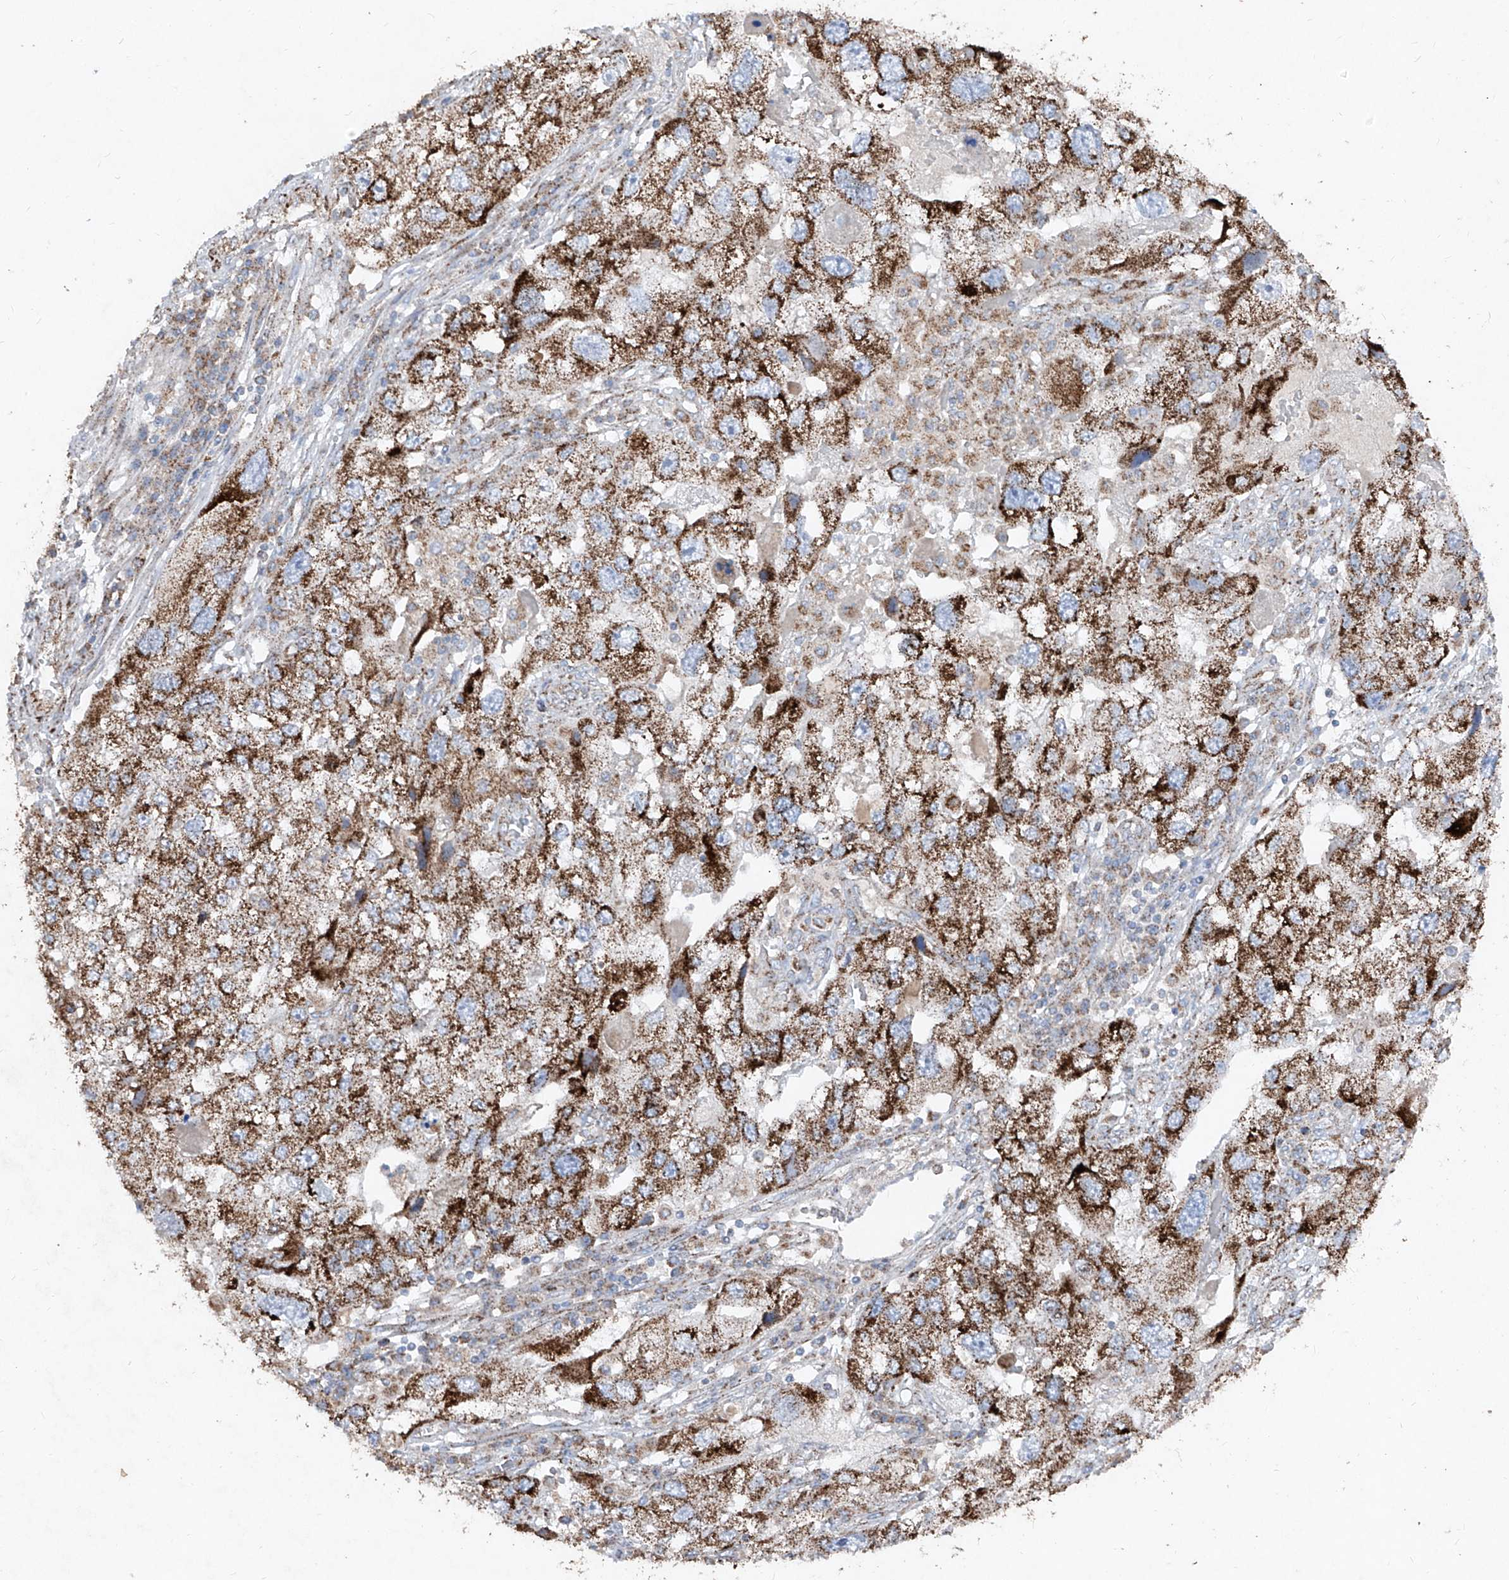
{"staining": {"intensity": "strong", "quantity": ">75%", "location": "cytoplasmic/membranous"}, "tissue": "endometrial cancer", "cell_type": "Tumor cells", "image_type": "cancer", "snomed": [{"axis": "morphology", "description": "Adenocarcinoma, NOS"}, {"axis": "topography", "description": "Endometrium"}], "caption": "Brown immunohistochemical staining in human endometrial cancer (adenocarcinoma) shows strong cytoplasmic/membranous expression in about >75% of tumor cells.", "gene": "ABCD3", "patient": {"sex": "female", "age": 49}}